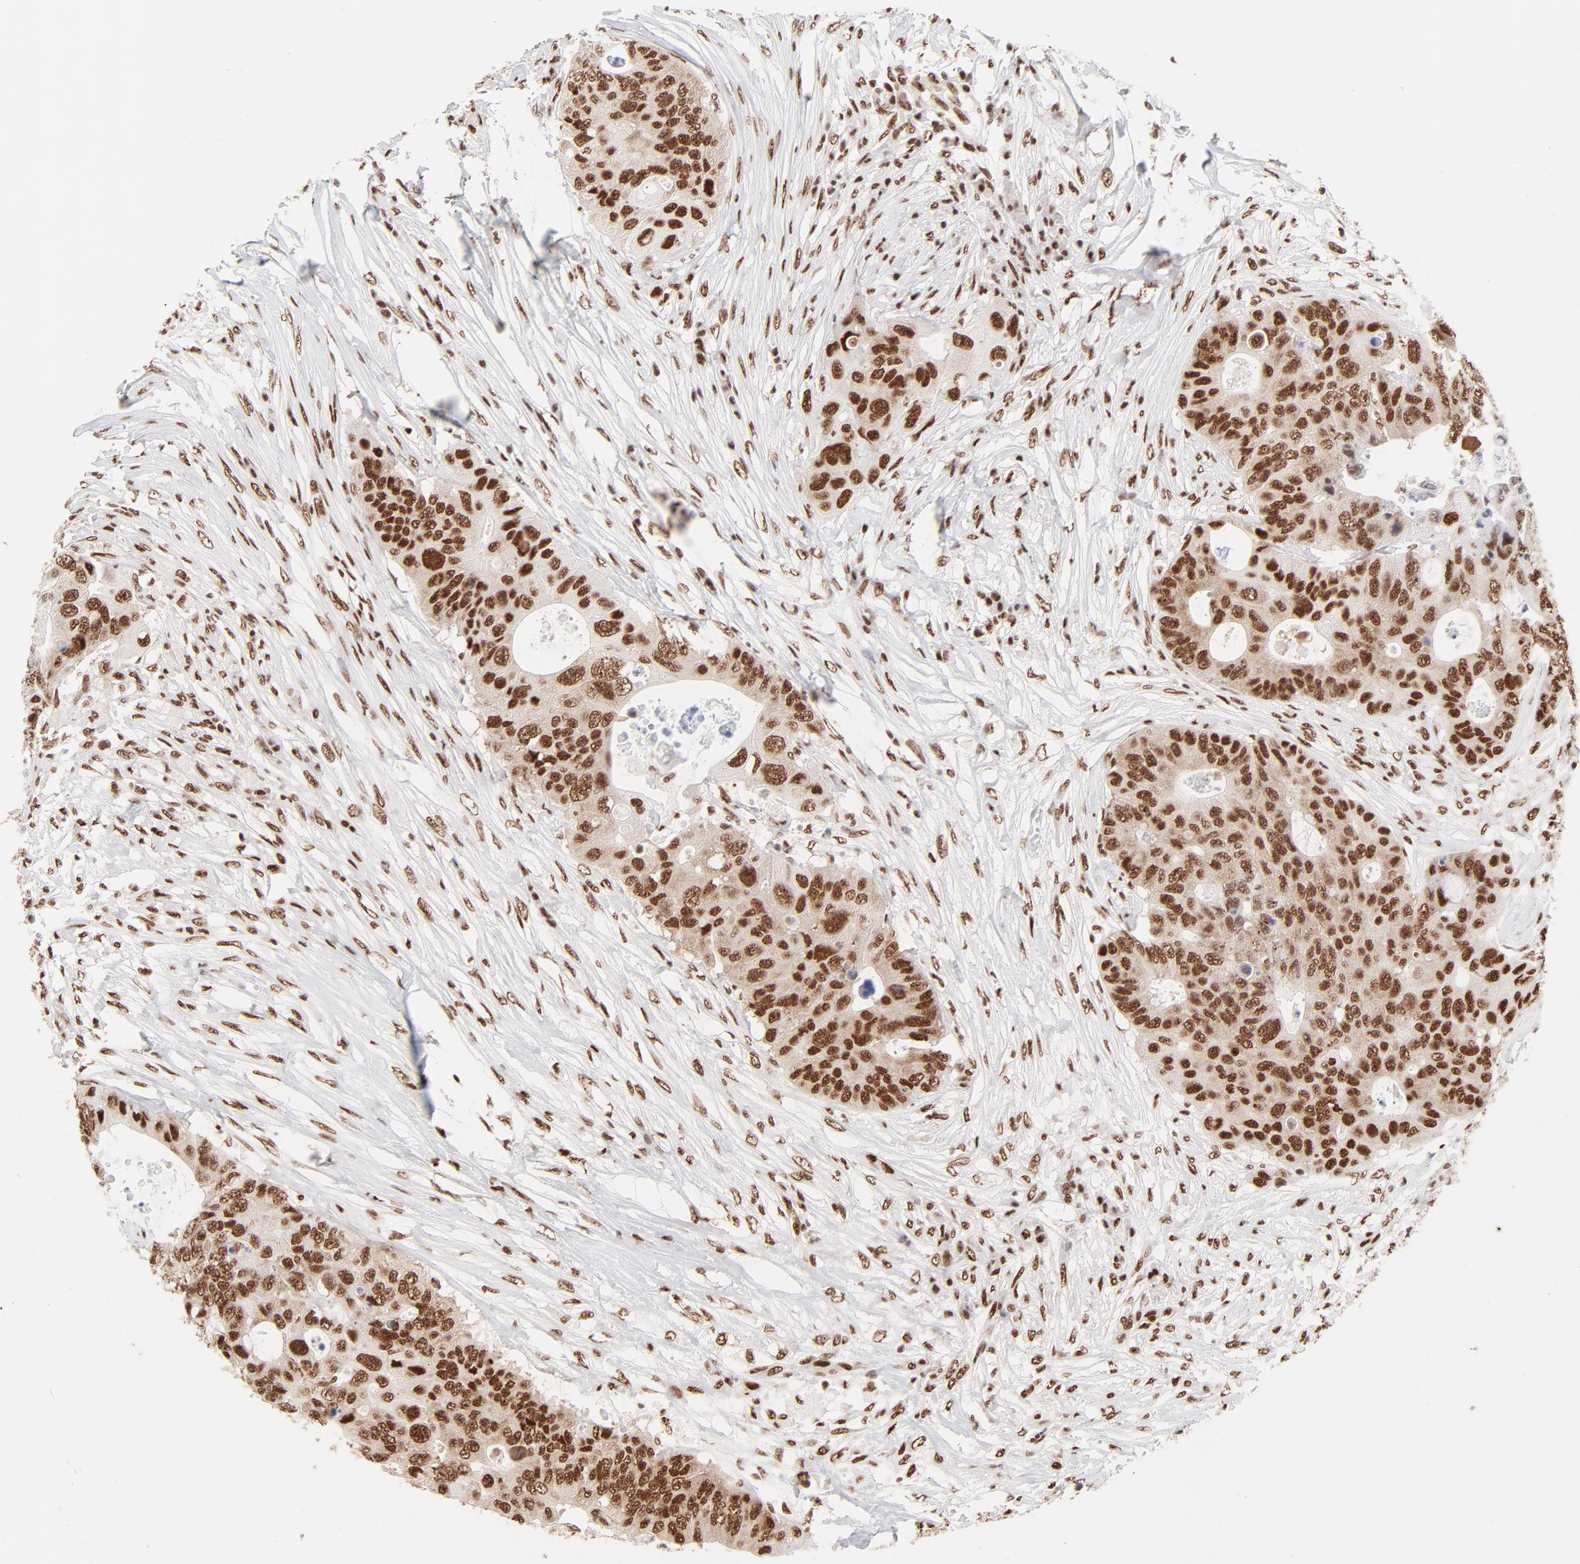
{"staining": {"intensity": "strong", "quantity": ">75%", "location": "nuclear"}, "tissue": "colorectal cancer", "cell_type": "Tumor cells", "image_type": "cancer", "snomed": [{"axis": "morphology", "description": "Adenocarcinoma, NOS"}, {"axis": "topography", "description": "Colon"}], "caption": "About >75% of tumor cells in human colorectal cancer reveal strong nuclear protein positivity as visualized by brown immunohistochemical staining.", "gene": "TARDBP", "patient": {"sex": "male", "age": 71}}